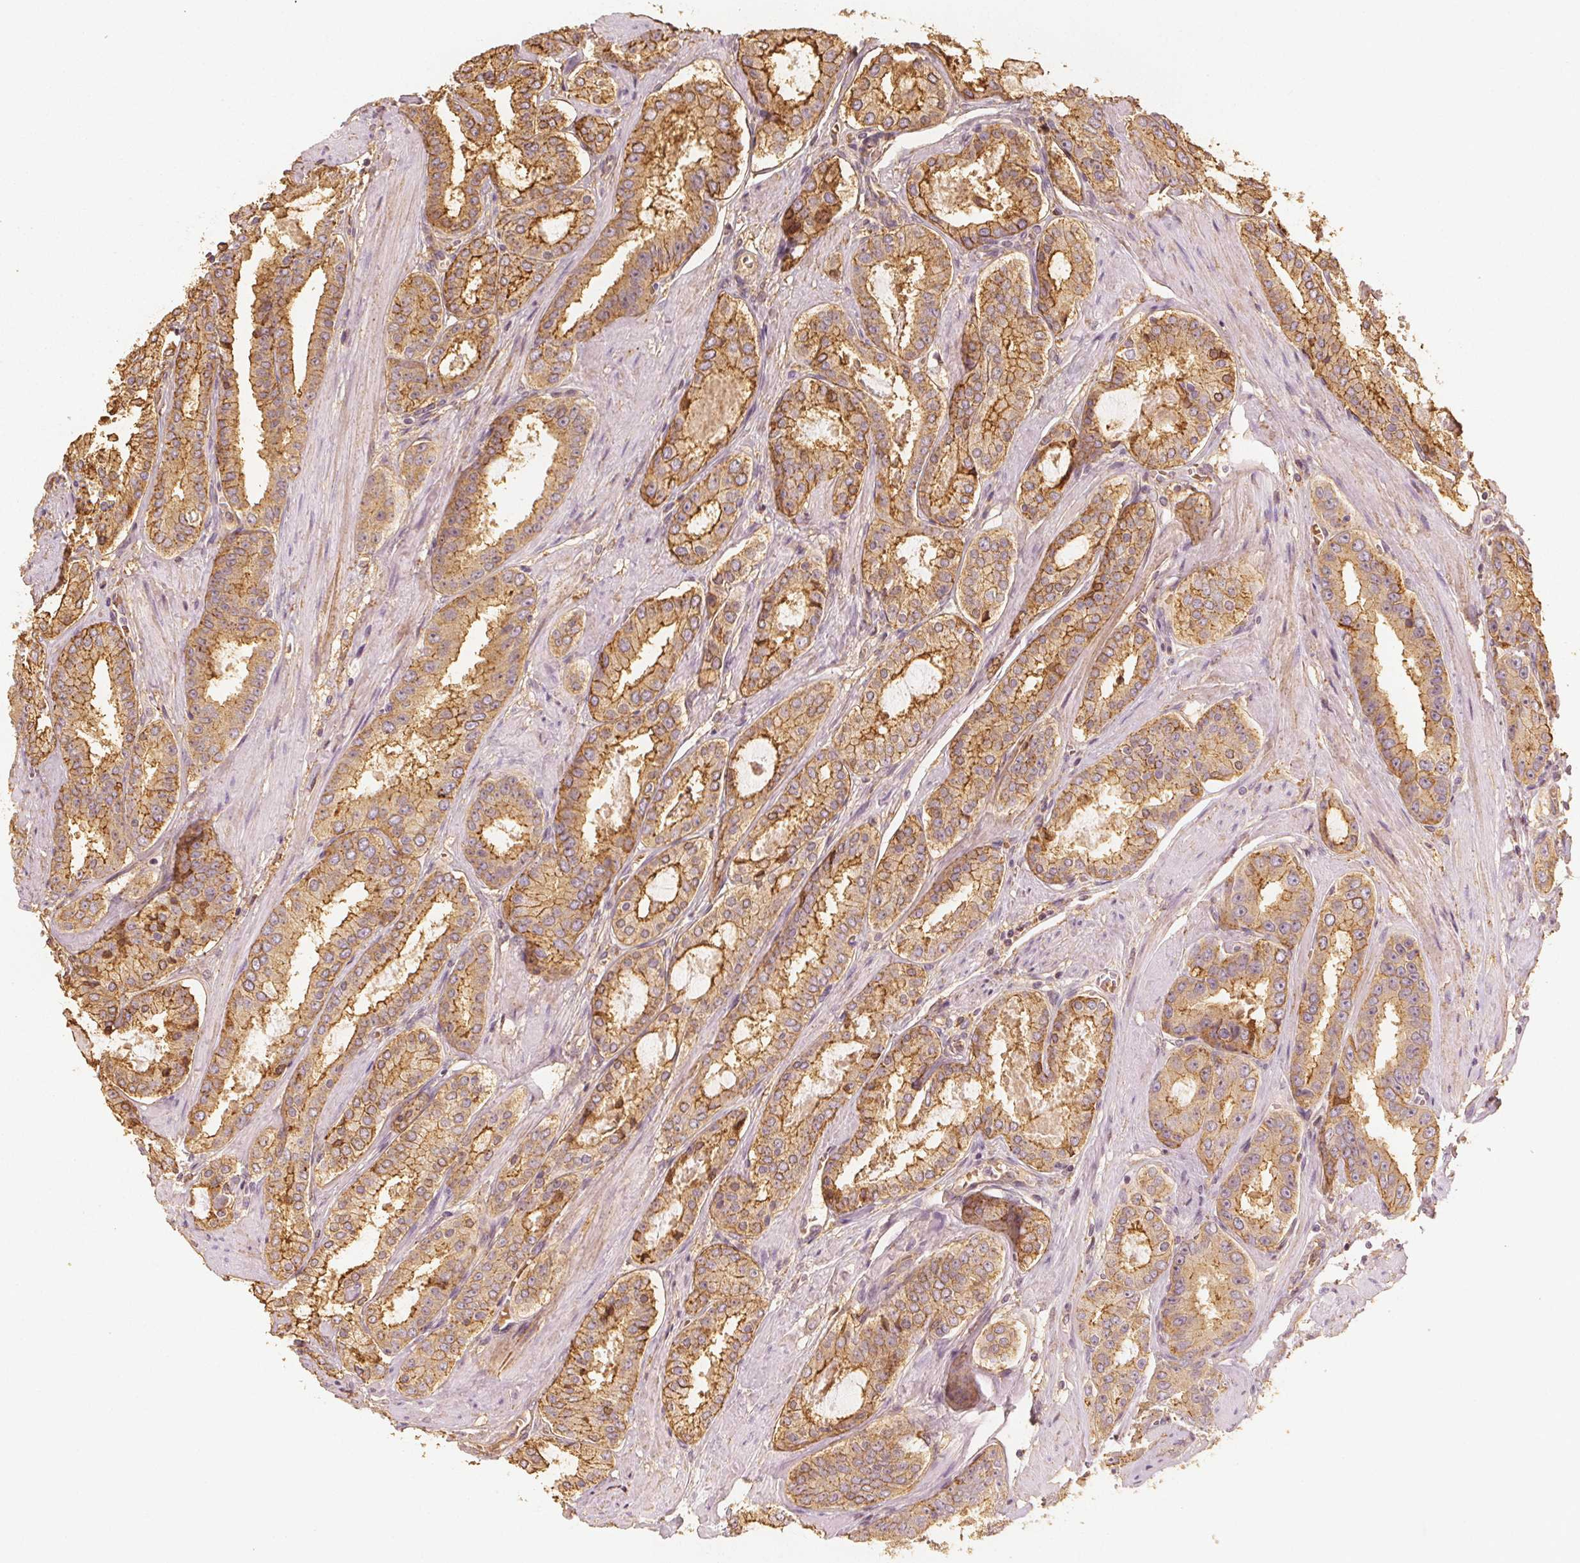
{"staining": {"intensity": "moderate", "quantity": ">75%", "location": "cytoplasmic/membranous"}, "tissue": "prostate cancer", "cell_type": "Tumor cells", "image_type": "cancer", "snomed": [{"axis": "morphology", "description": "Adenocarcinoma, High grade"}, {"axis": "topography", "description": "Prostate"}], "caption": "Approximately >75% of tumor cells in human prostate cancer (high-grade adenocarcinoma) reveal moderate cytoplasmic/membranous protein positivity as visualized by brown immunohistochemical staining.", "gene": "ARHGAP26", "patient": {"sex": "male", "age": 63}}